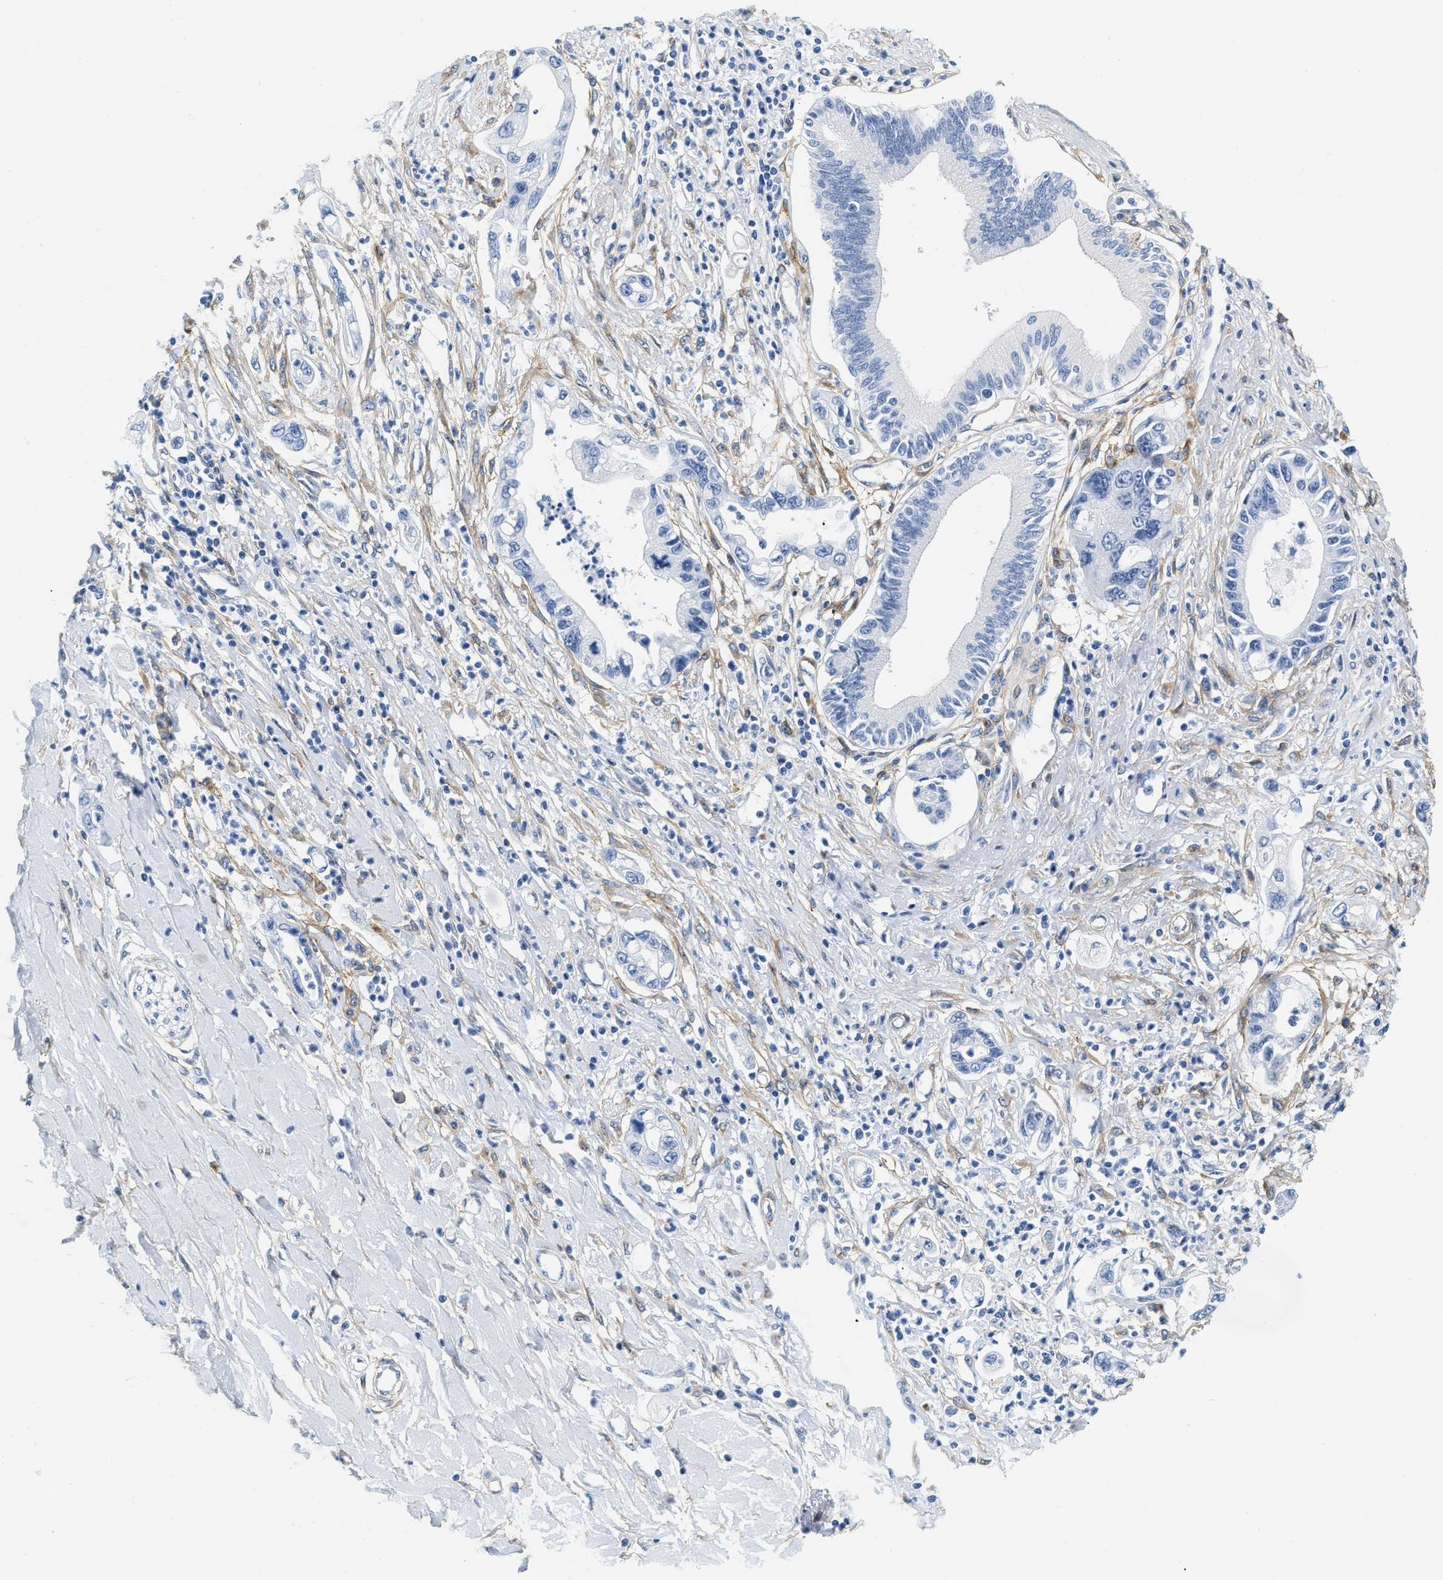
{"staining": {"intensity": "negative", "quantity": "none", "location": "none"}, "tissue": "pancreatic cancer", "cell_type": "Tumor cells", "image_type": "cancer", "snomed": [{"axis": "morphology", "description": "Adenocarcinoma, NOS"}, {"axis": "topography", "description": "Pancreas"}], "caption": "This photomicrograph is of pancreatic cancer stained with immunohistochemistry (IHC) to label a protein in brown with the nuclei are counter-stained blue. There is no staining in tumor cells.", "gene": "PDGFRB", "patient": {"sex": "male", "age": 56}}